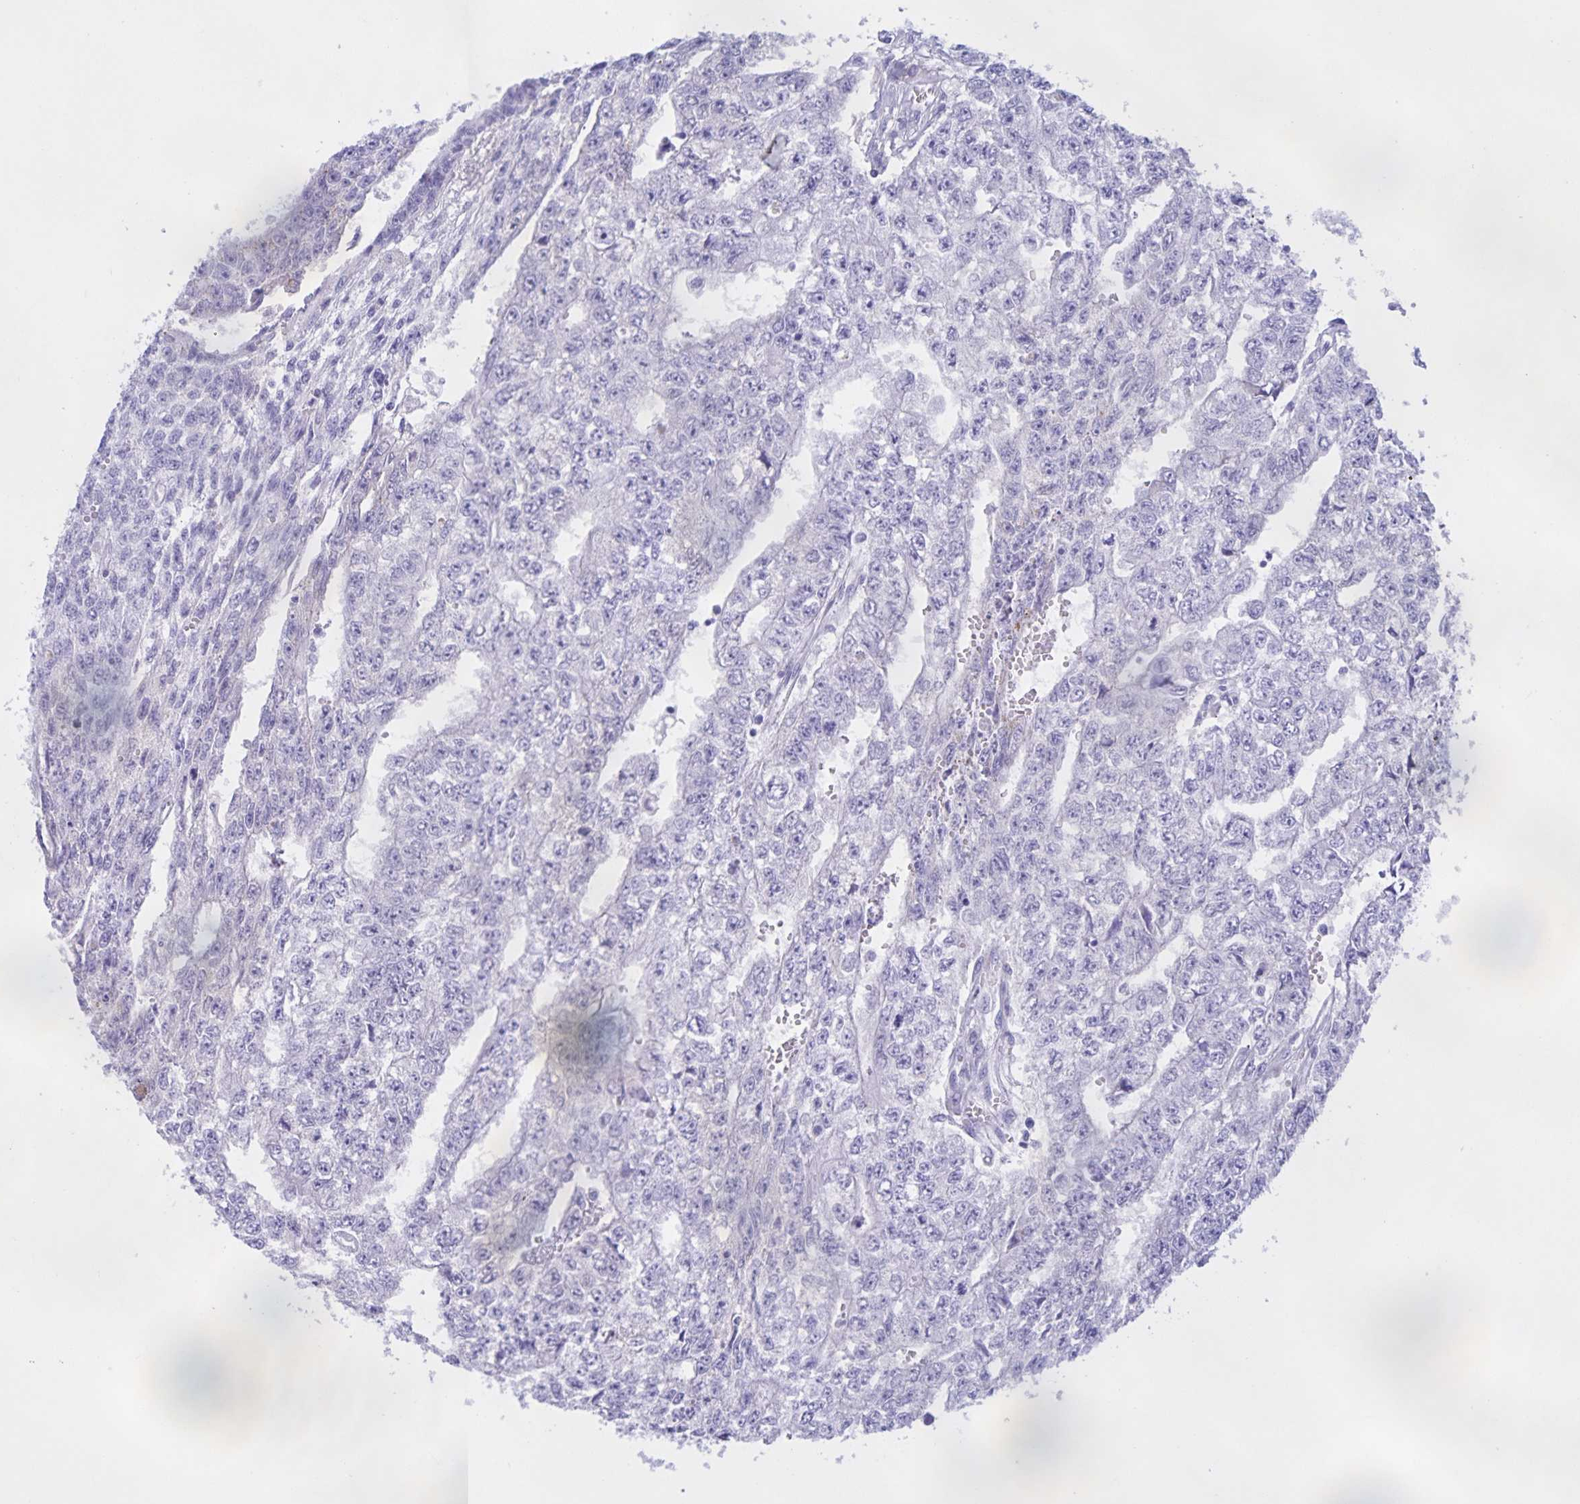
{"staining": {"intensity": "negative", "quantity": "none", "location": "none"}, "tissue": "testis cancer", "cell_type": "Tumor cells", "image_type": "cancer", "snomed": [{"axis": "morphology", "description": "Carcinoma, Embryonal, NOS"}, {"axis": "morphology", "description": "Teratoma, malignant, NOS"}, {"axis": "topography", "description": "Testis"}], "caption": "Protein analysis of testis cancer displays no significant expression in tumor cells. The staining is performed using DAB (3,3'-diaminobenzidine) brown chromogen with nuclei counter-stained in using hematoxylin.", "gene": "CATSPER4", "patient": {"sex": "male", "age": 24}}